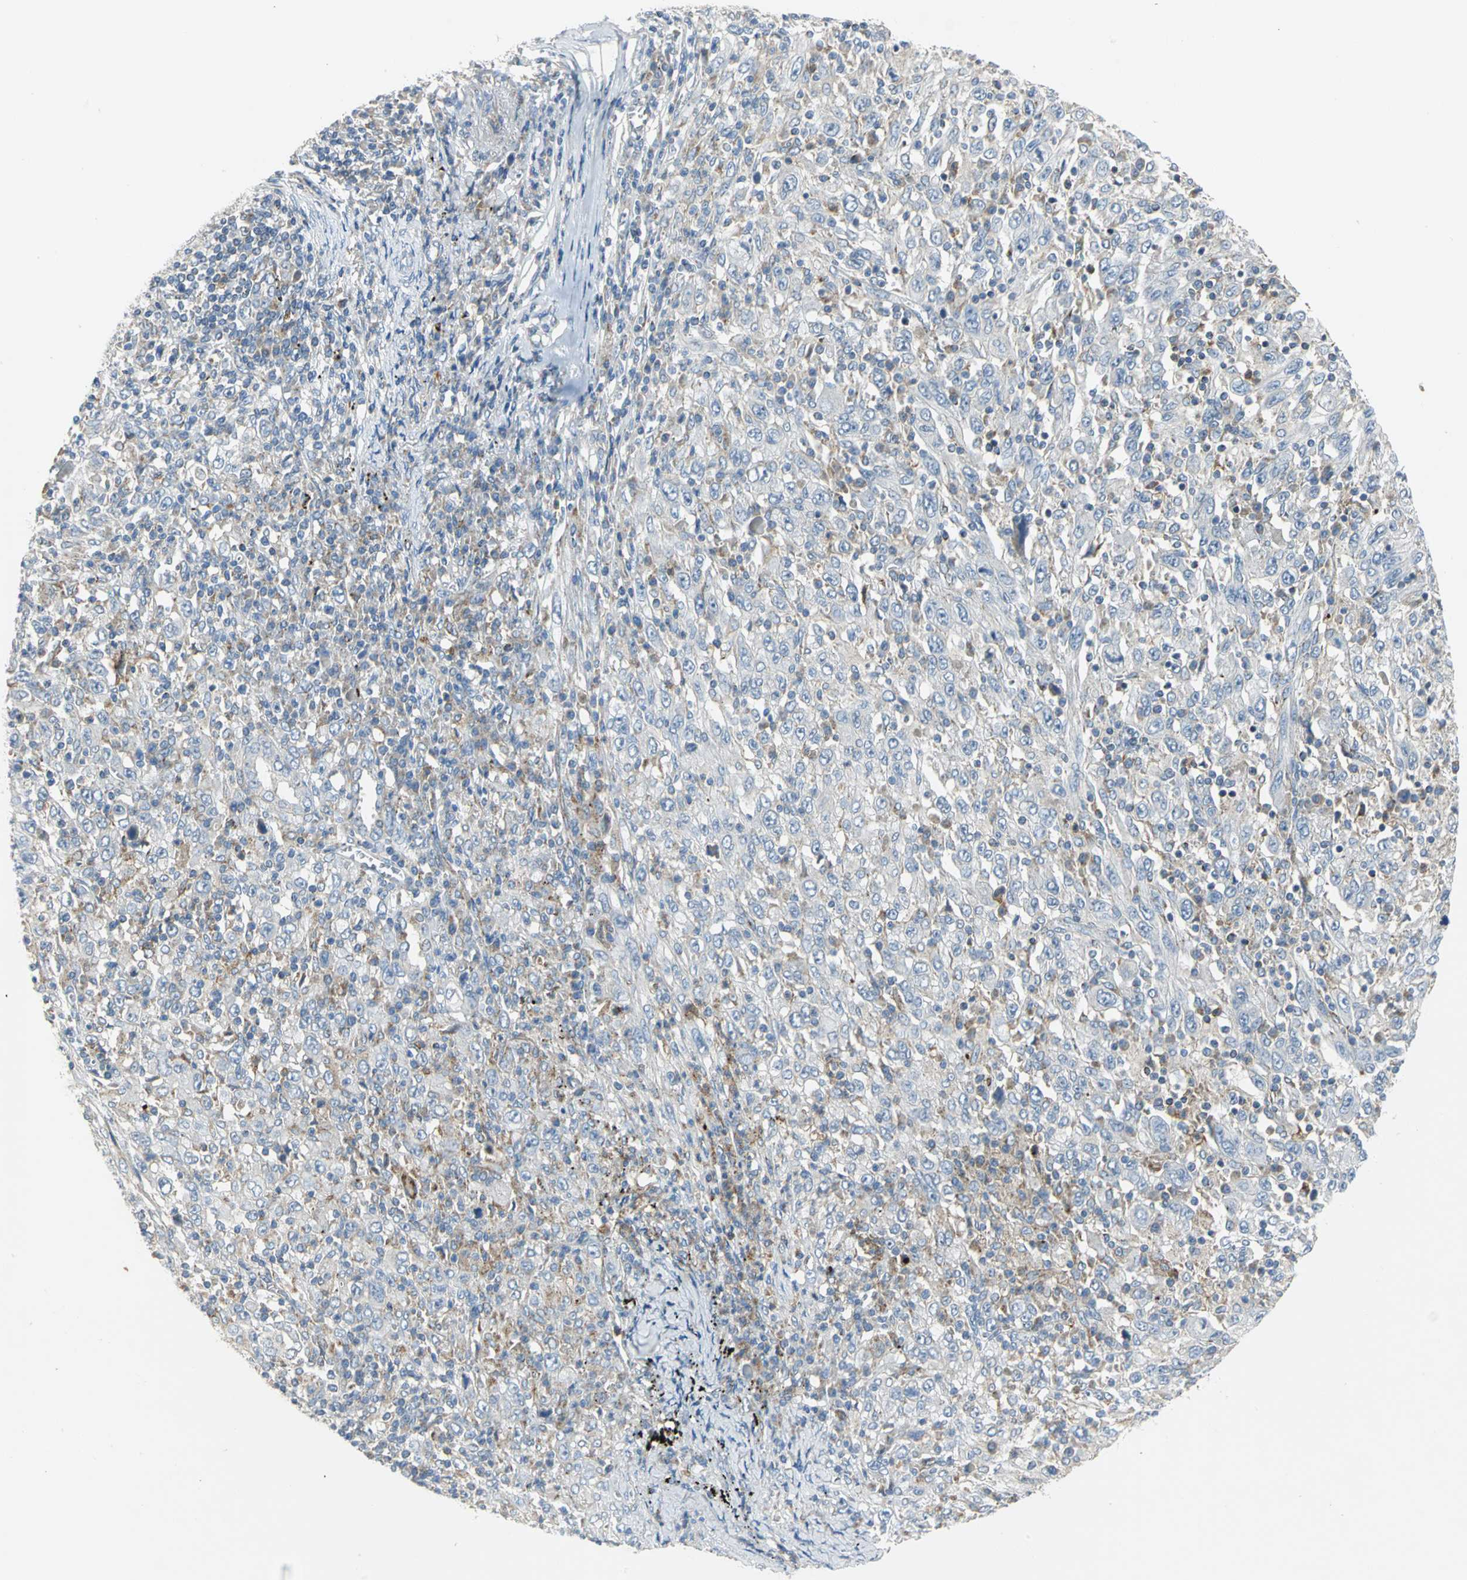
{"staining": {"intensity": "weak", "quantity": "25%-75%", "location": "cytoplasmic/membranous"}, "tissue": "melanoma", "cell_type": "Tumor cells", "image_type": "cancer", "snomed": [{"axis": "morphology", "description": "Malignant melanoma, Metastatic site"}, {"axis": "topography", "description": "Skin"}], "caption": "Human malignant melanoma (metastatic site) stained for a protein (brown) exhibits weak cytoplasmic/membranous positive staining in about 25%-75% of tumor cells.", "gene": "SPPL2B", "patient": {"sex": "female", "age": 56}}